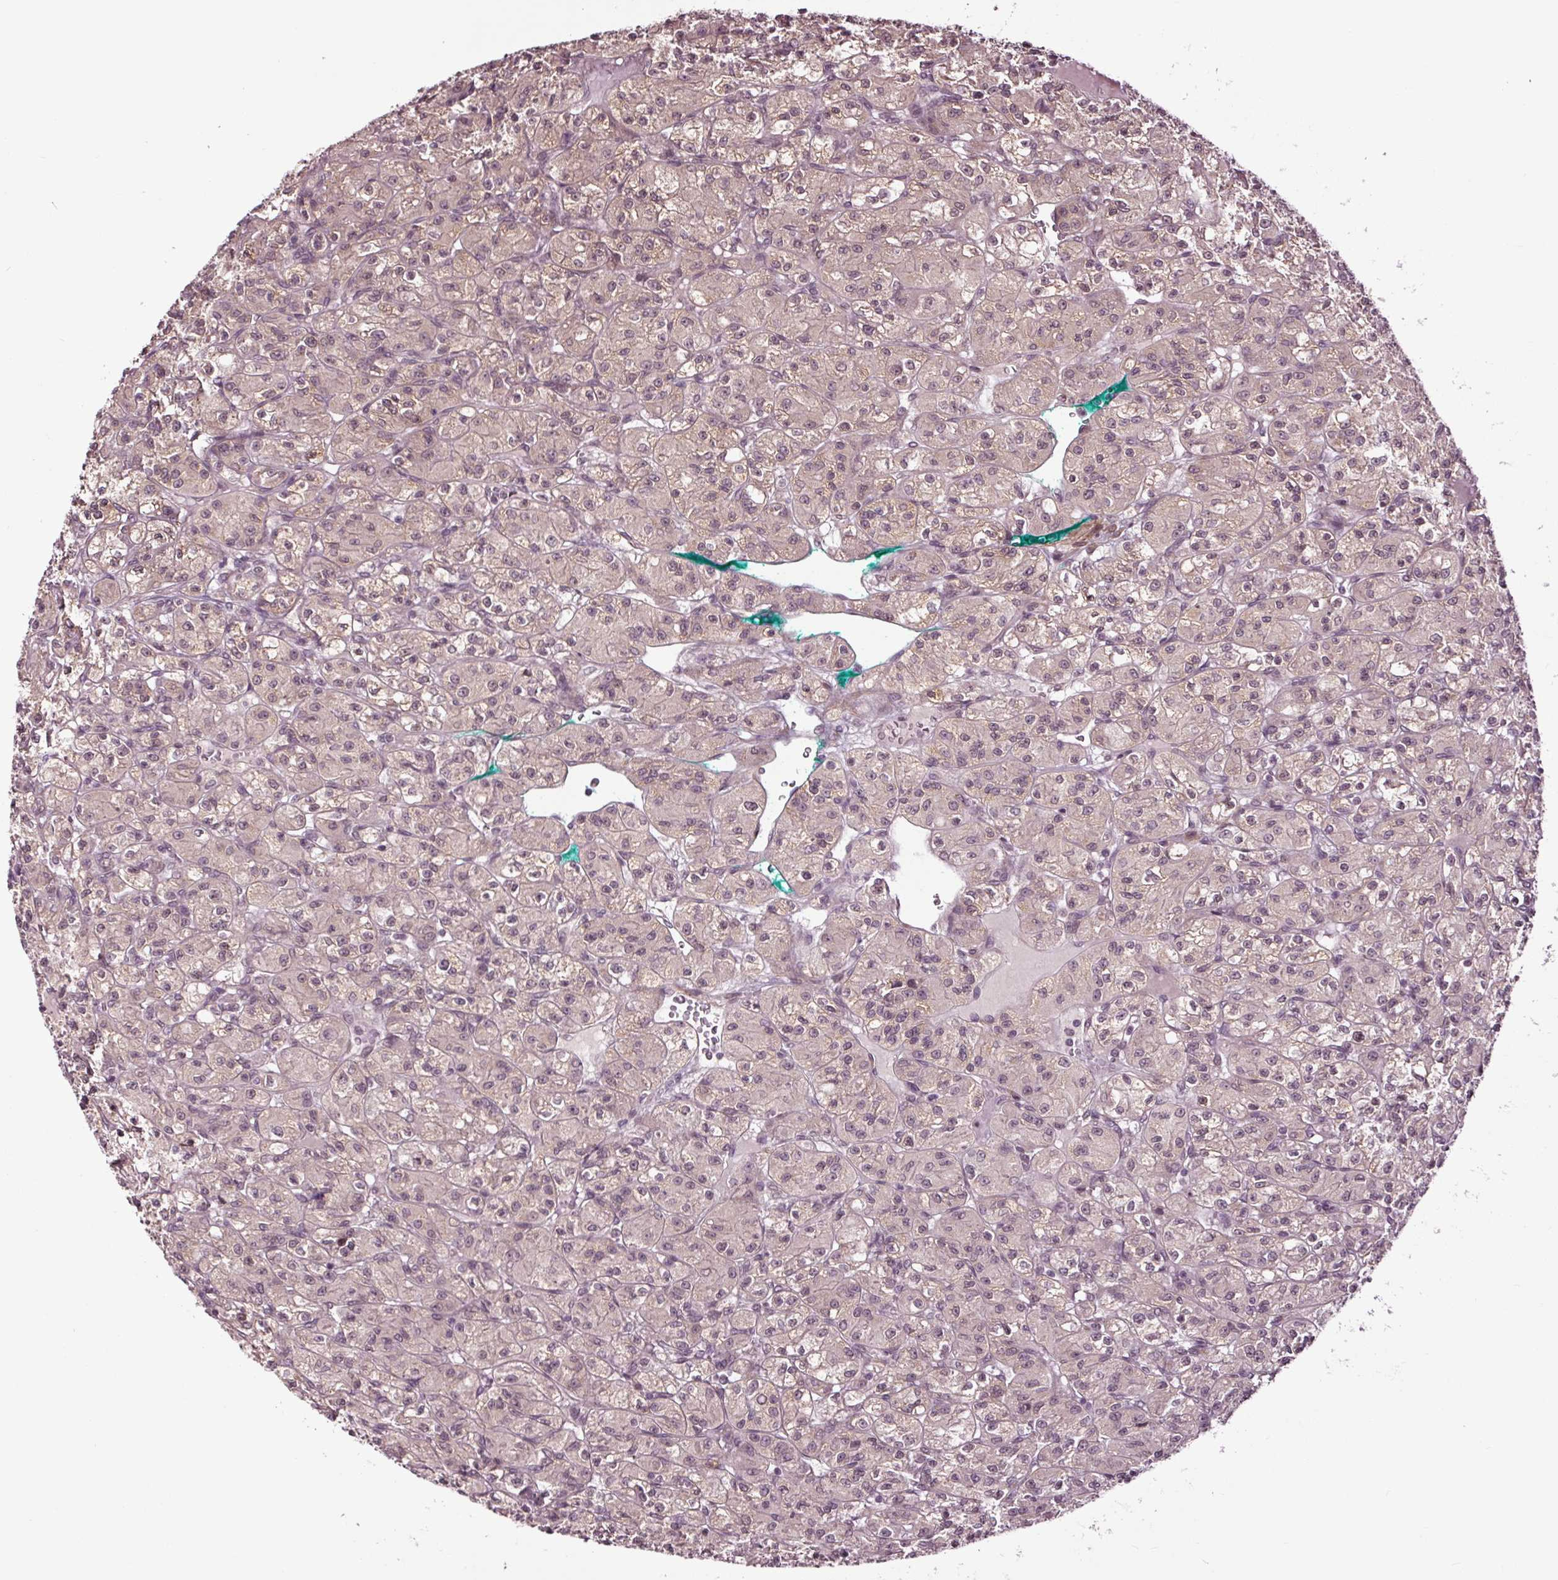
{"staining": {"intensity": "weak", "quantity": "<25%", "location": "cytoplasmic/membranous"}, "tissue": "renal cancer", "cell_type": "Tumor cells", "image_type": "cancer", "snomed": [{"axis": "morphology", "description": "Adenocarcinoma, NOS"}, {"axis": "topography", "description": "Kidney"}], "caption": "Immunohistochemistry (IHC) image of neoplastic tissue: adenocarcinoma (renal) stained with DAB (3,3'-diaminobenzidine) demonstrates no significant protein expression in tumor cells.", "gene": "HAUS5", "patient": {"sex": "female", "age": 70}}